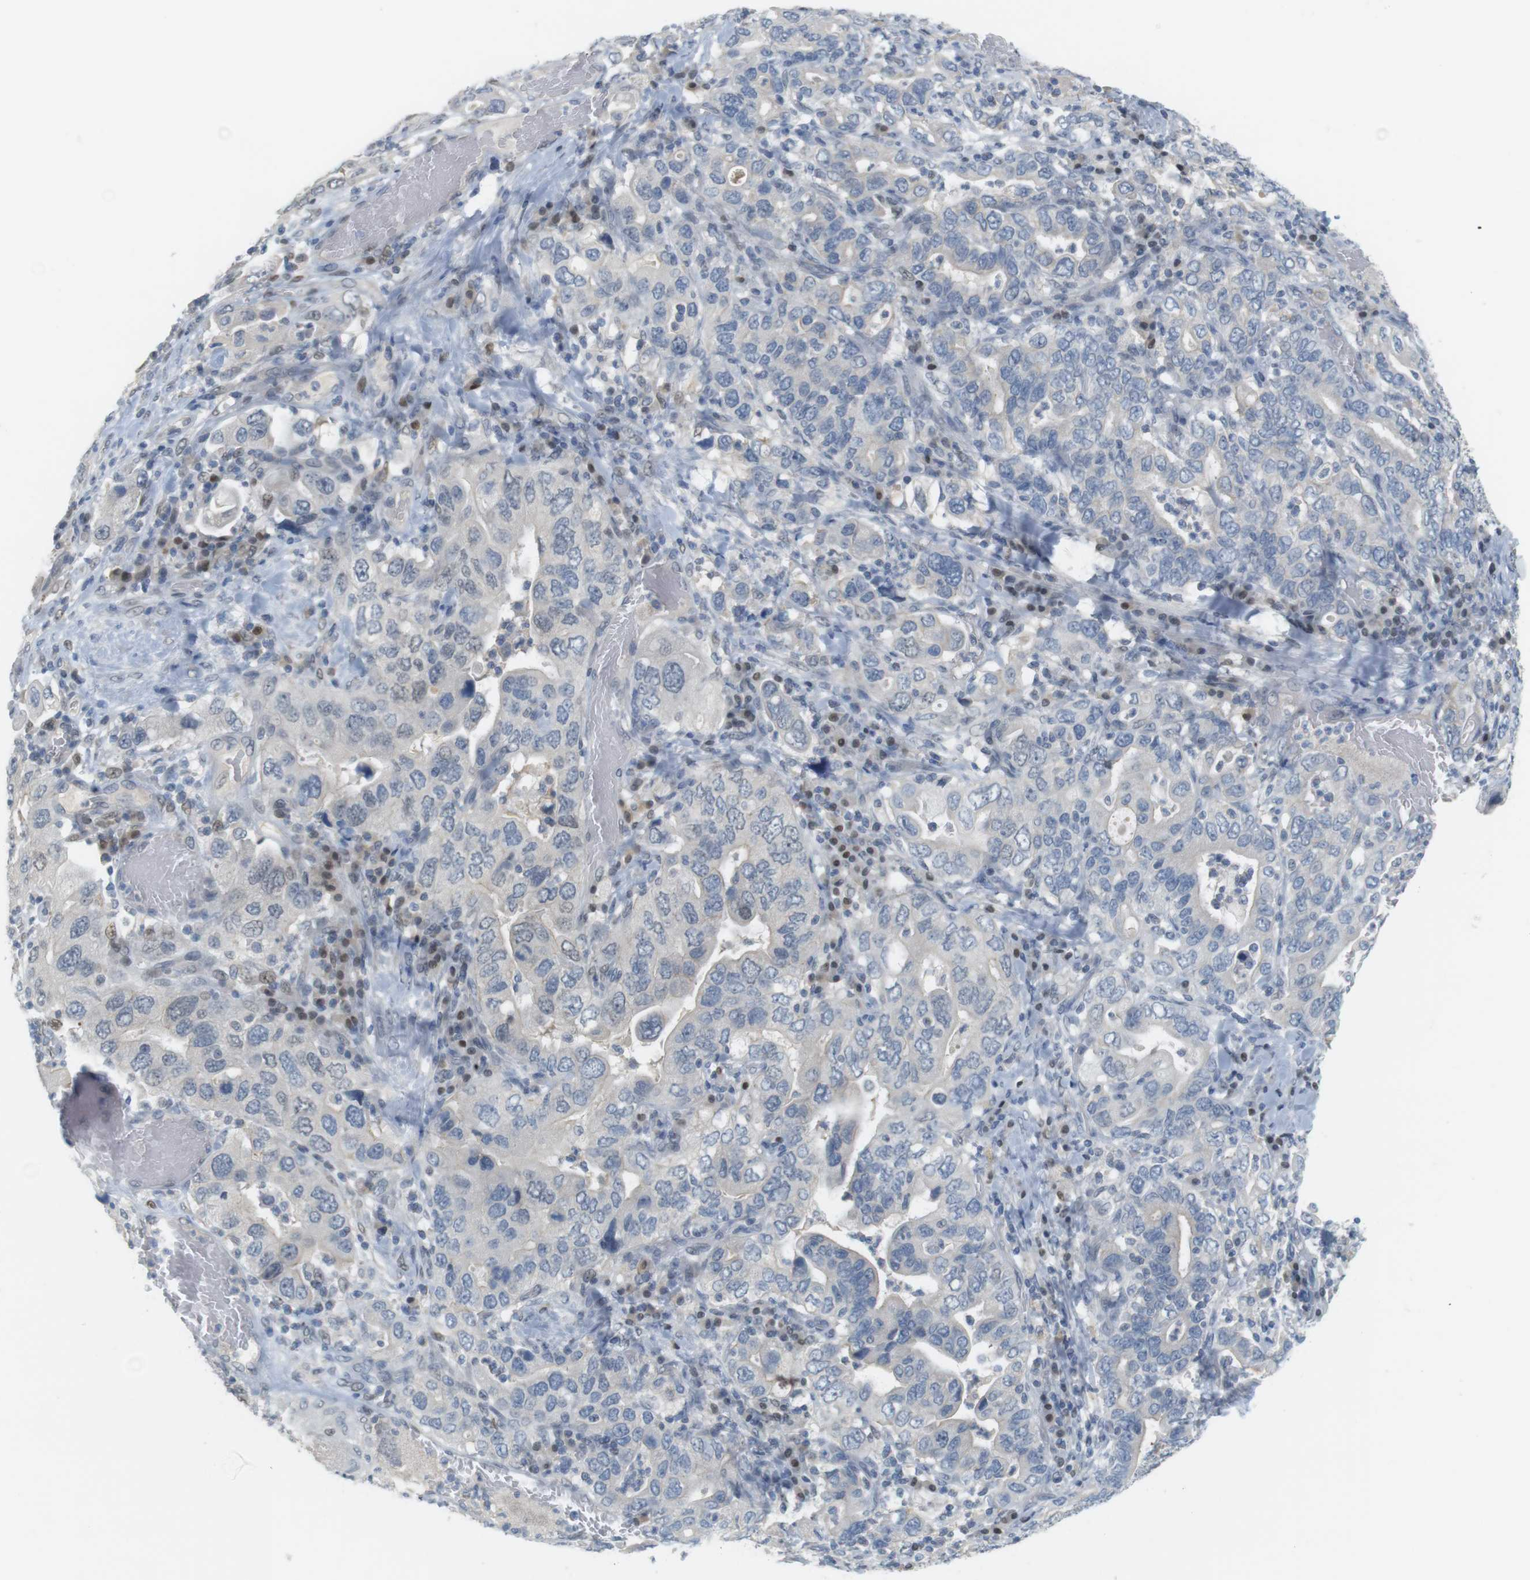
{"staining": {"intensity": "negative", "quantity": "none", "location": "none"}, "tissue": "stomach cancer", "cell_type": "Tumor cells", "image_type": "cancer", "snomed": [{"axis": "morphology", "description": "Adenocarcinoma, NOS"}, {"axis": "topography", "description": "Stomach, upper"}], "caption": "This image is of stomach cancer (adenocarcinoma) stained with immunohistochemistry (IHC) to label a protein in brown with the nuclei are counter-stained blue. There is no positivity in tumor cells.", "gene": "CREB3L2", "patient": {"sex": "male", "age": 62}}